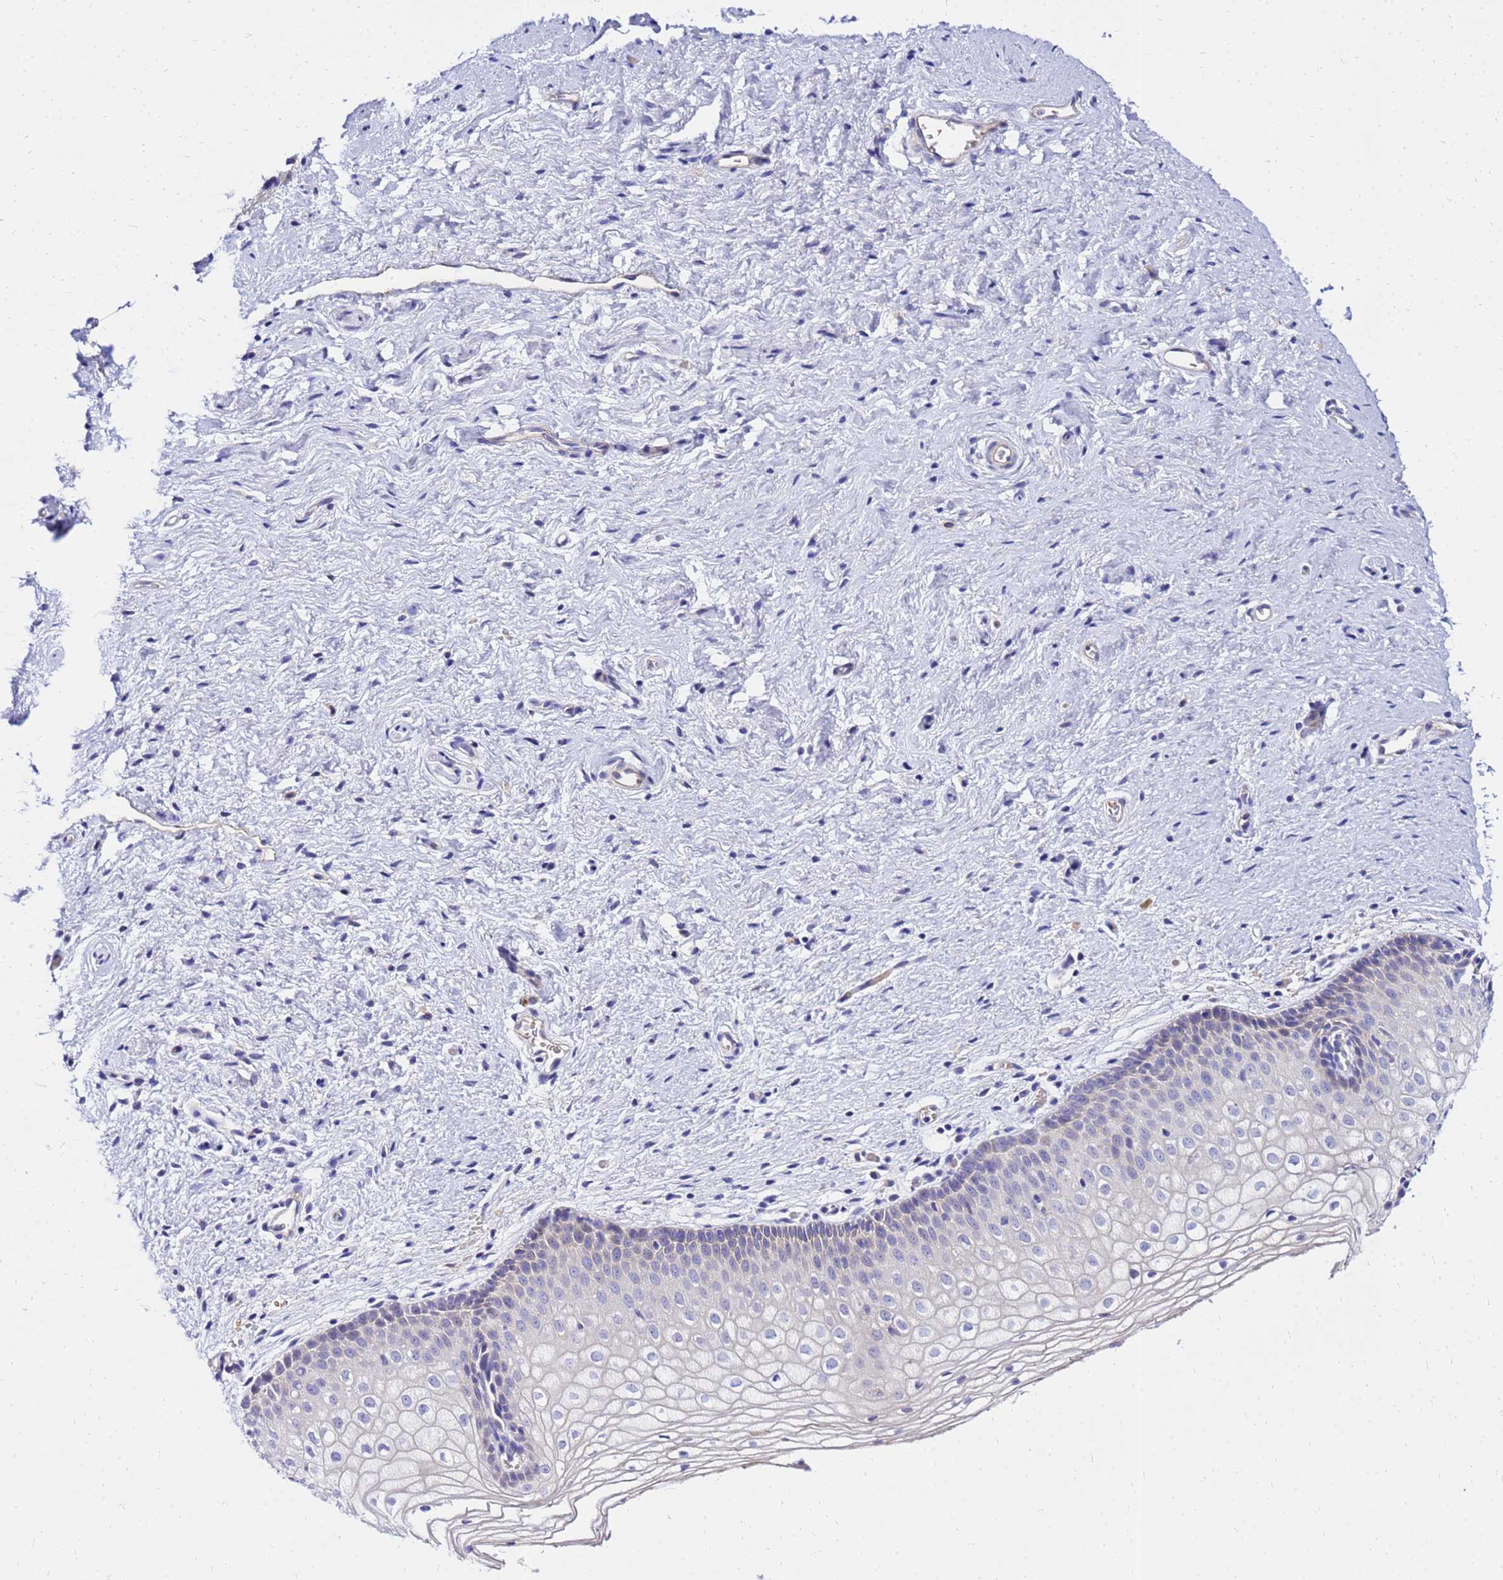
{"staining": {"intensity": "negative", "quantity": "none", "location": "none"}, "tissue": "vagina", "cell_type": "Squamous epithelial cells", "image_type": "normal", "snomed": [{"axis": "morphology", "description": "Normal tissue, NOS"}, {"axis": "topography", "description": "Vagina"}], "caption": "Immunohistochemistry (IHC) photomicrograph of normal vagina: vagina stained with DAB (3,3'-diaminobenzidine) demonstrates no significant protein staining in squamous epithelial cells.", "gene": "HERC5", "patient": {"sex": "female", "age": 60}}